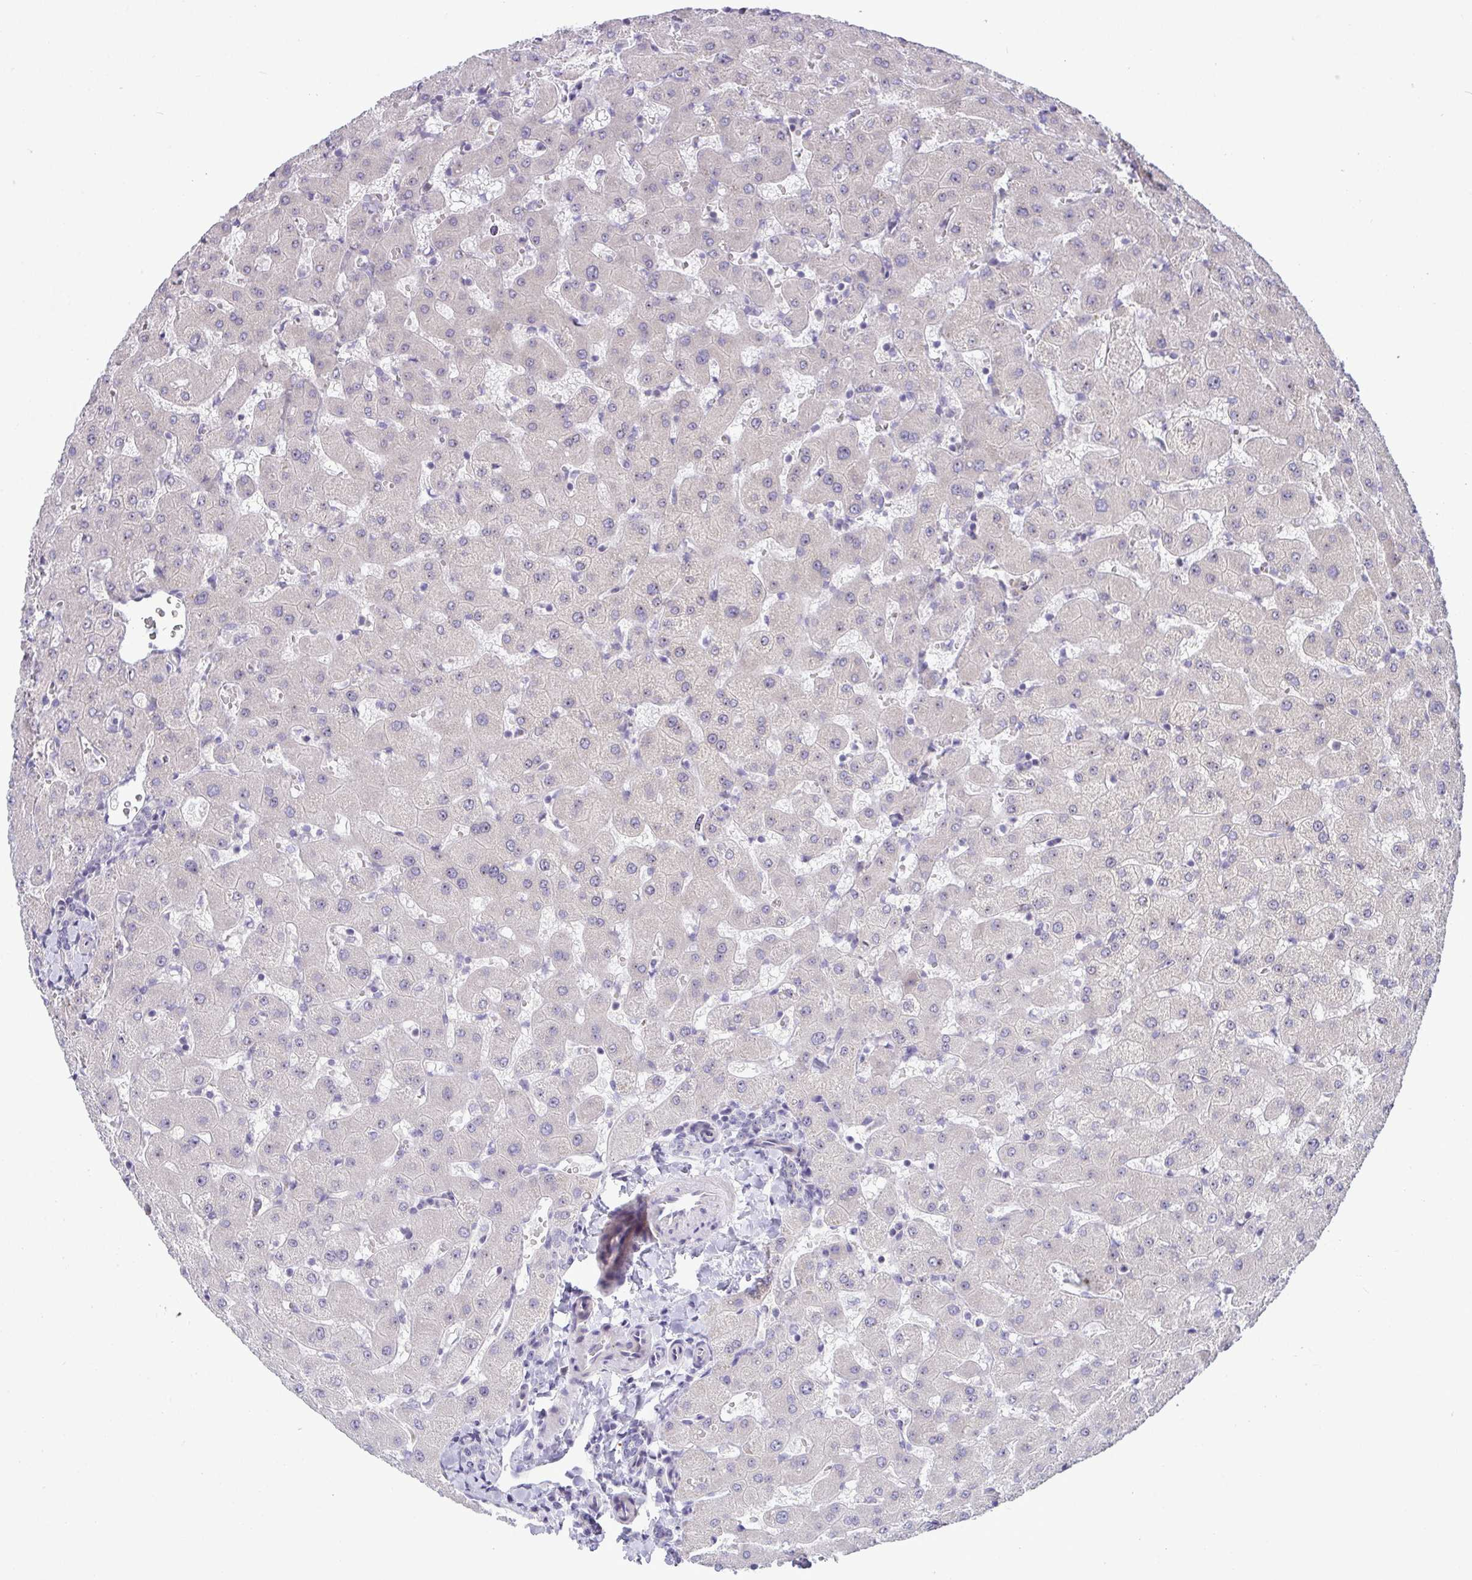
{"staining": {"intensity": "negative", "quantity": "none", "location": "none"}, "tissue": "liver", "cell_type": "Cholangiocytes", "image_type": "normal", "snomed": [{"axis": "morphology", "description": "Normal tissue, NOS"}, {"axis": "topography", "description": "Liver"}], "caption": "High power microscopy photomicrograph of an immunohistochemistry image of benign liver, revealing no significant expression in cholangiocytes.", "gene": "NT5C1A", "patient": {"sex": "female", "age": 63}}